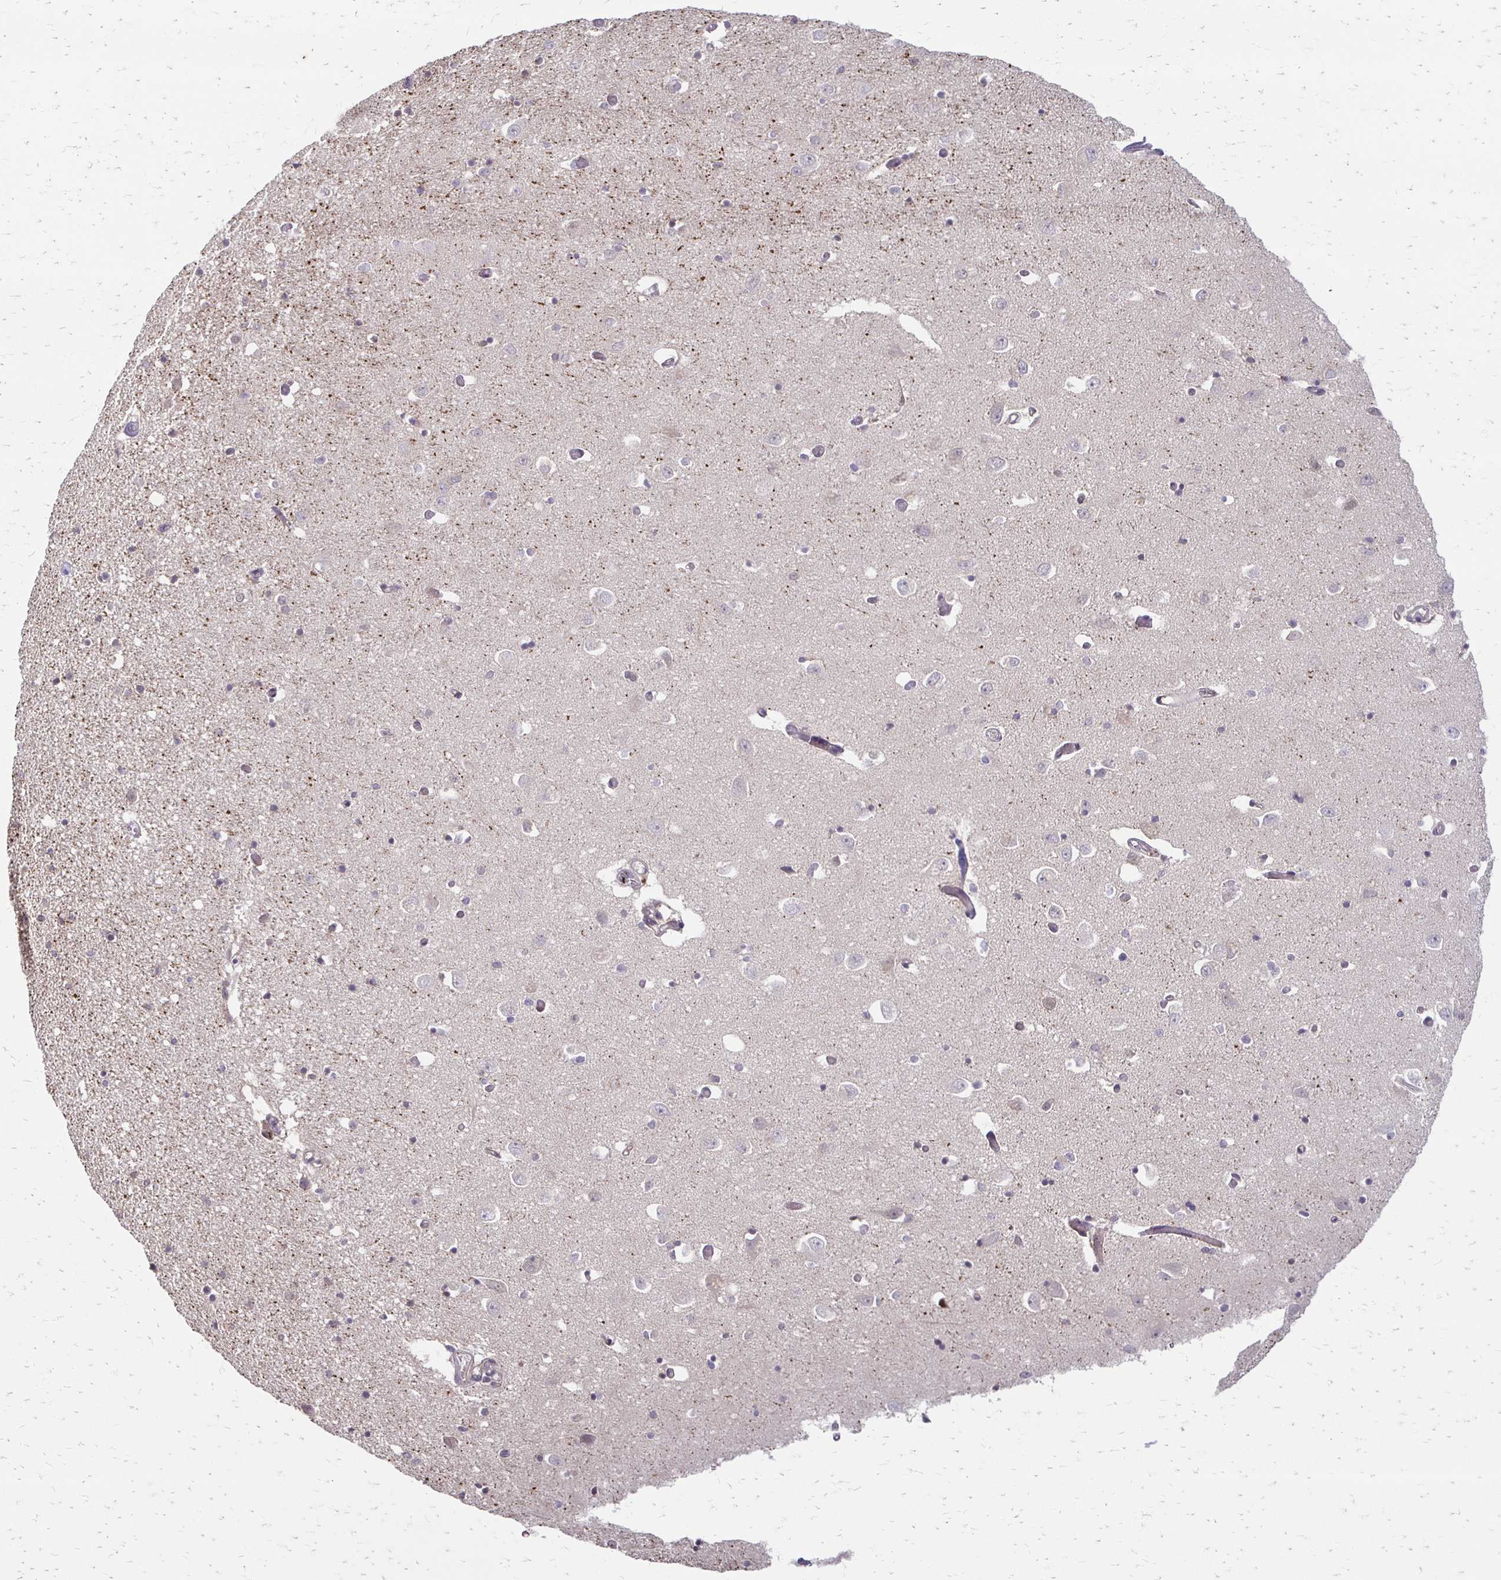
{"staining": {"intensity": "negative", "quantity": "none", "location": "none"}, "tissue": "caudate", "cell_type": "Glial cells", "image_type": "normal", "snomed": [{"axis": "morphology", "description": "Normal tissue, NOS"}, {"axis": "topography", "description": "Lateral ventricle wall"}, {"axis": "topography", "description": "Hippocampus"}], "caption": "IHC image of benign human caudate stained for a protein (brown), which demonstrates no expression in glial cells. (Immunohistochemistry (ihc), brightfield microscopy, high magnification).", "gene": "CFL2", "patient": {"sex": "female", "age": 63}}